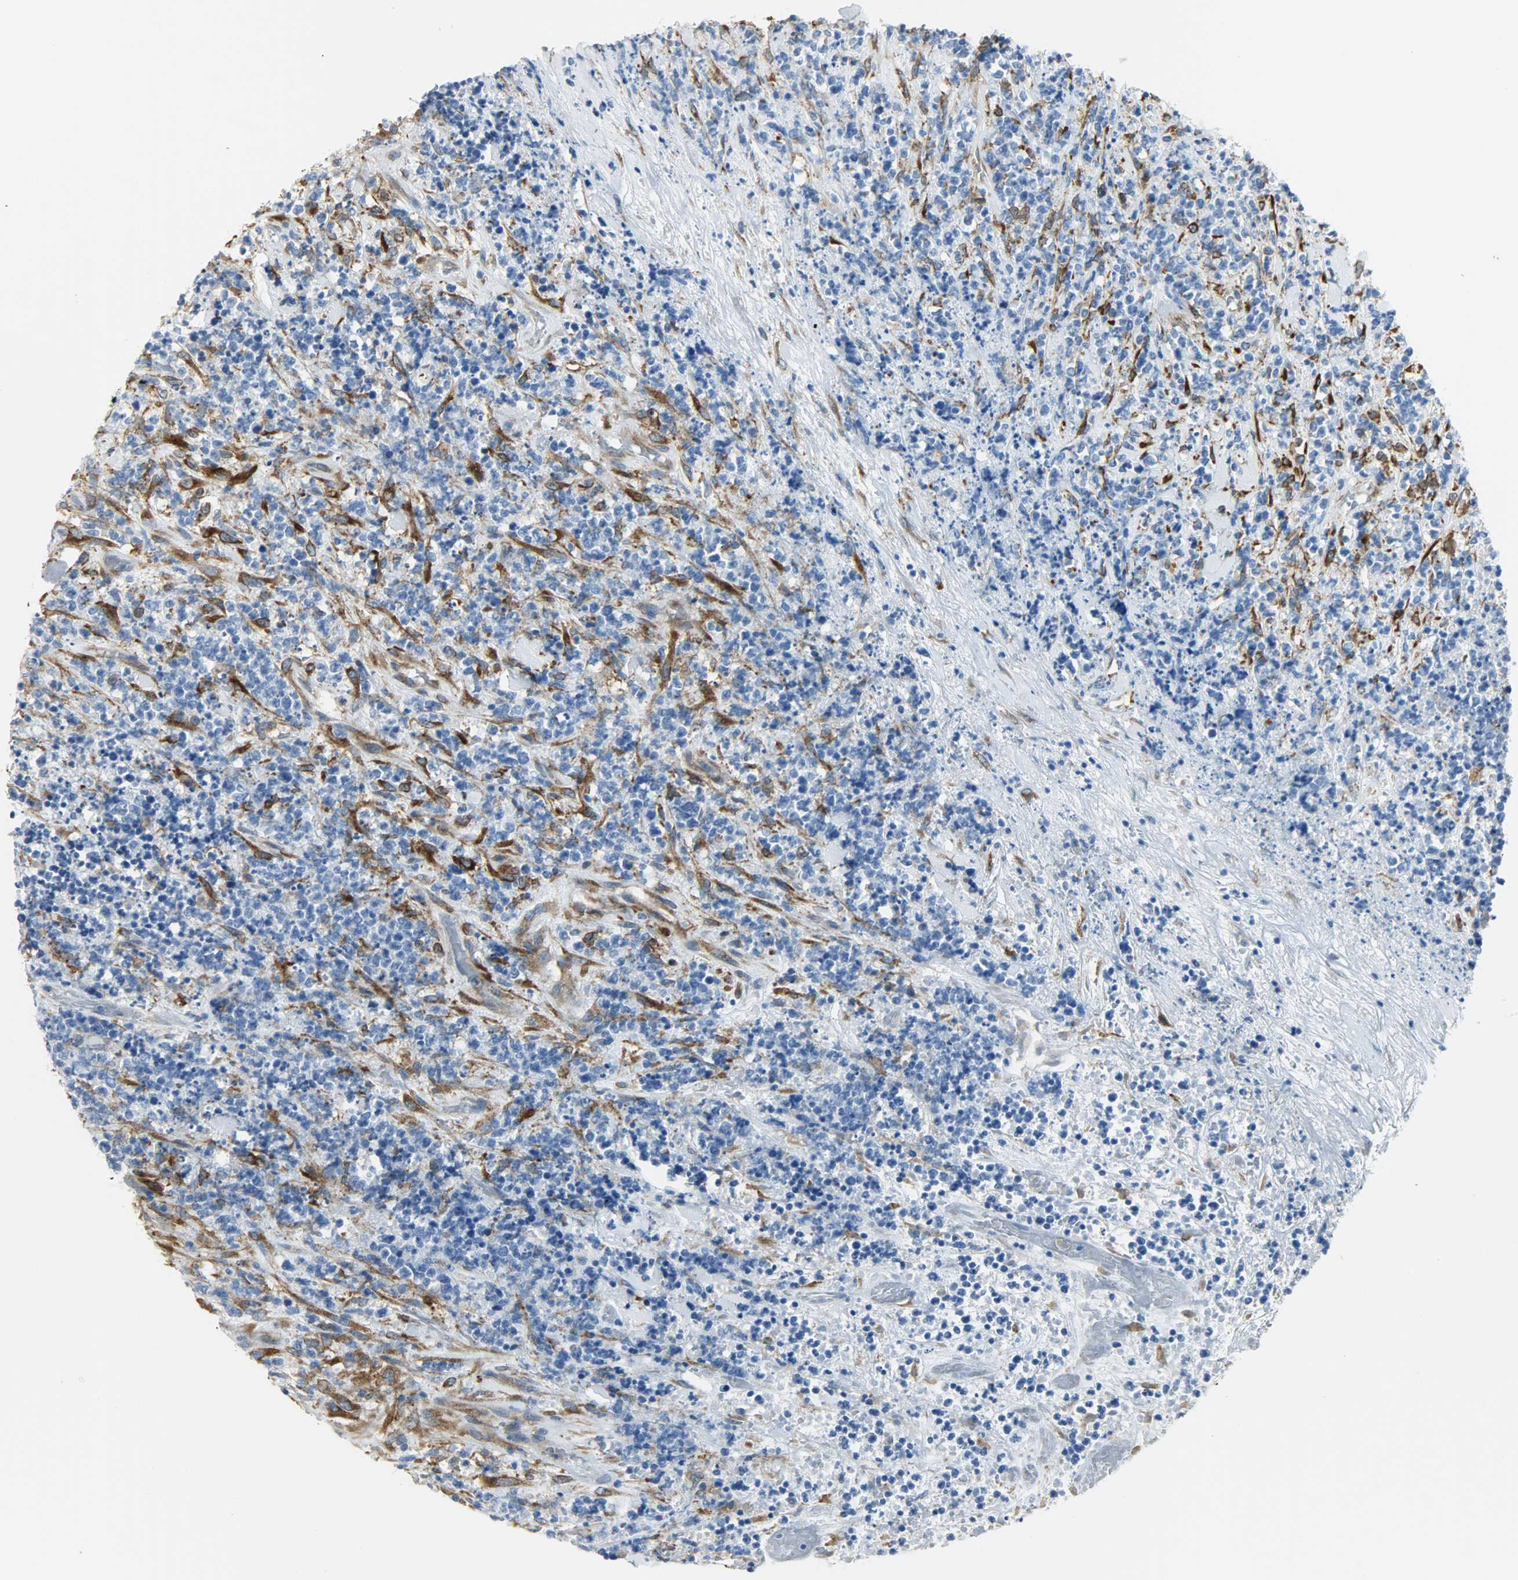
{"staining": {"intensity": "negative", "quantity": "none", "location": "none"}, "tissue": "lymphoma", "cell_type": "Tumor cells", "image_type": "cancer", "snomed": [{"axis": "morphology", "description": "Malignant lymphoma, non-Hodgkin's type, High grade"}, {"axis": "topography", "description": "Soft tissue"}], "caption": "Human lymphoma stained for a protein using immunohistochemistry displays no positivity in tumor cells.", "gene": "PKD2", "patient": {"sex": "male", "age": 18}}